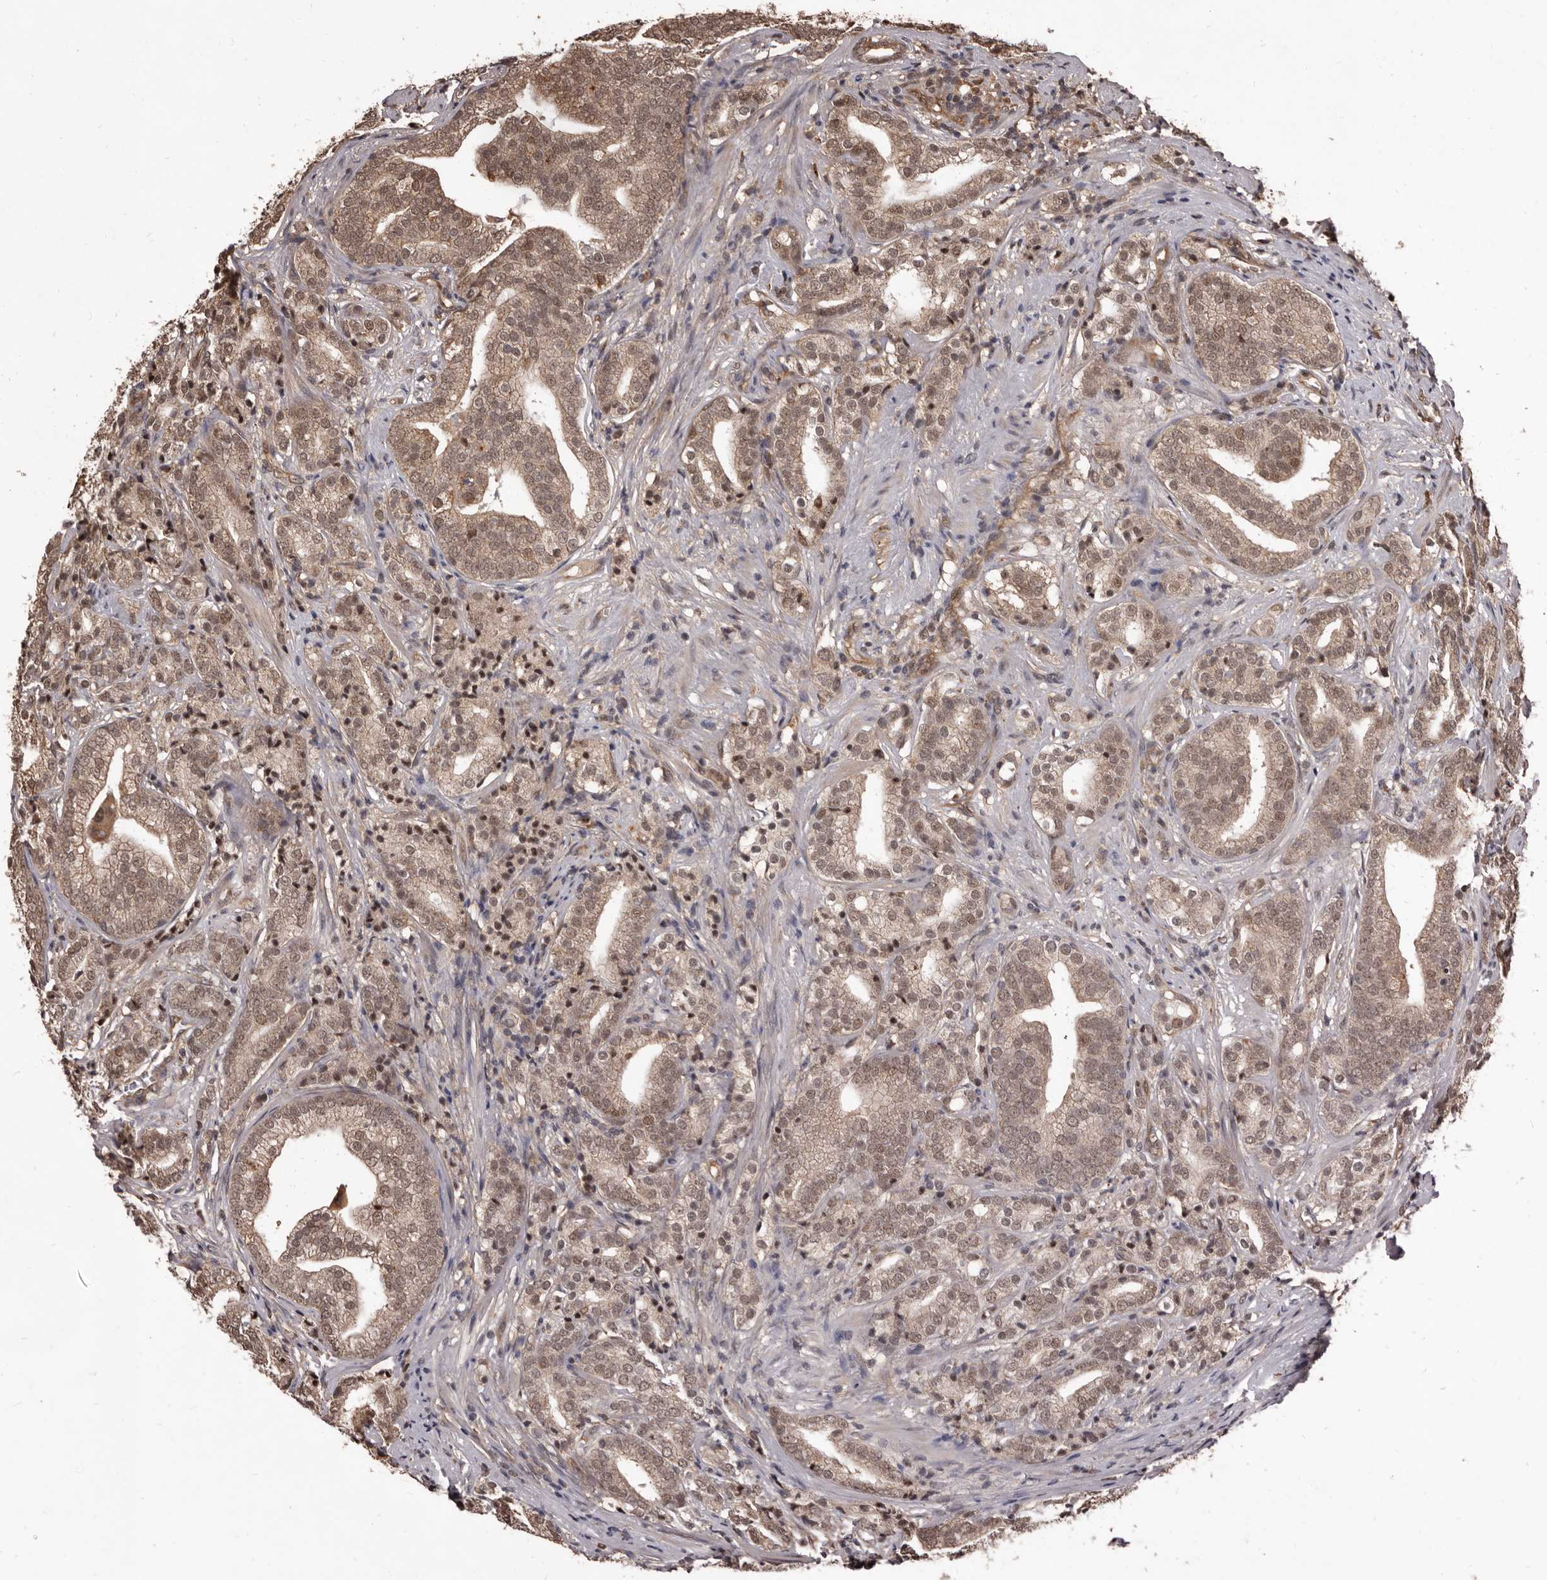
{"staining": {"intensity": "weak", "quantity": ">75%", "location": "nuclear"}, "tissue": "prostate cancer", "cell_type": "Tumor cells", "image_type": "cancer", "snomed": [{"axis": "morphology", "description": "Adenocarcinoma, High grade"}, {"axis": "topography", "description": "Prostate"}], "caption": "The micrograph shows staining of prostate high-grade adenocarcinoma, revealing weak nuclear protein staining (brown color) within tumor cells.", "gene": "AHR", "patient": {"sex": "male", "age": 57}}